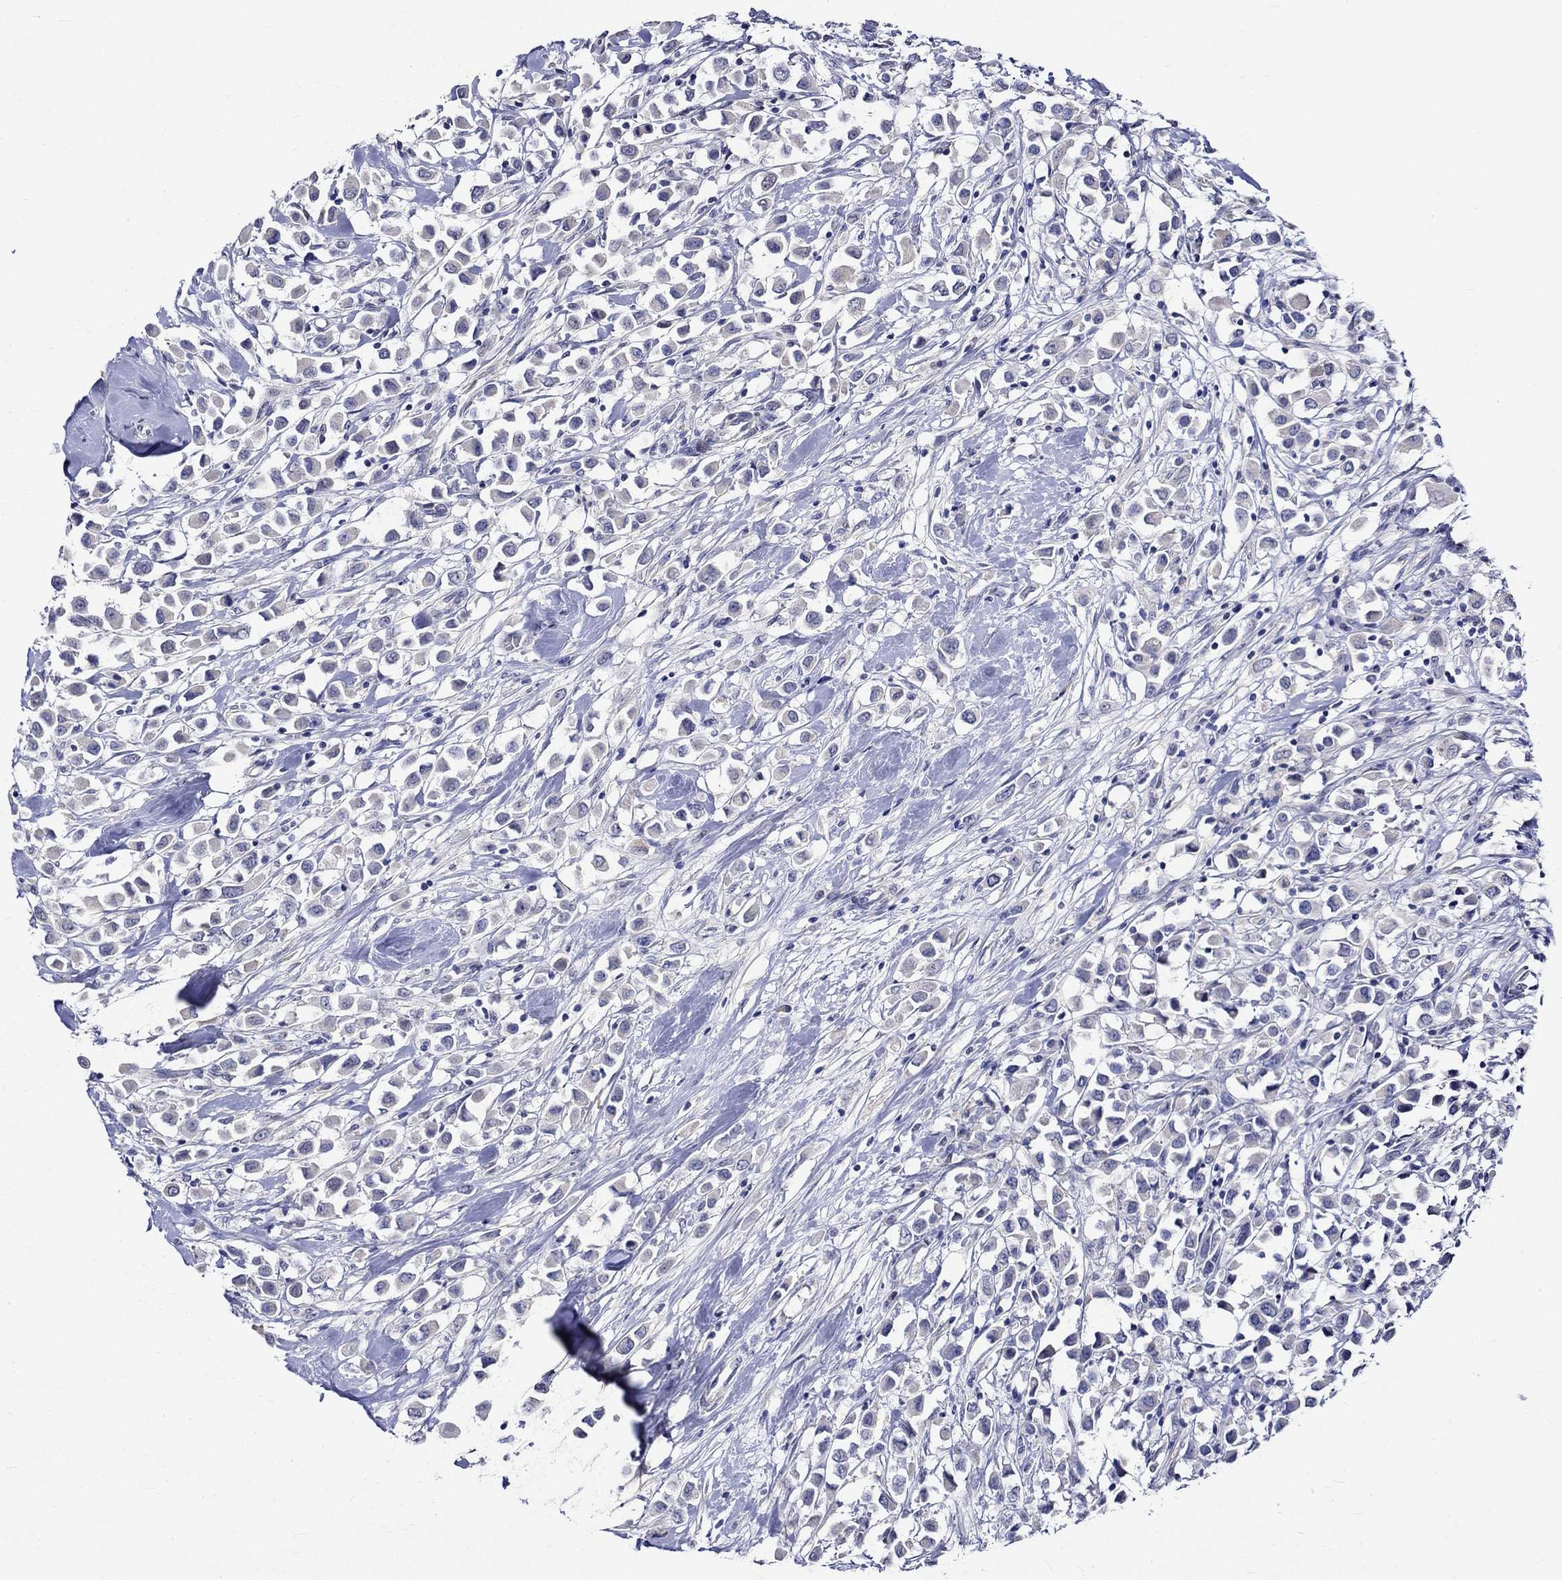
{"staining": {"intensity": "negative", "quantity": "none", "location": "none"}, "tissue": "breast cancer", "cell_type": "Tumor cells", "image_type": "cancer", "snomed": [{"axis": "morphology", "description": "Duct carcinoma"}, {"axis": "topography", "description": "Breast"}], "caption": "This is an immunohistochemistry histopathology image of invasive ductal carcinoma (breast). There is no expression in tumor cells.", "gene": "CRYAB", "patient": {"sex": "female", "age": 61}}